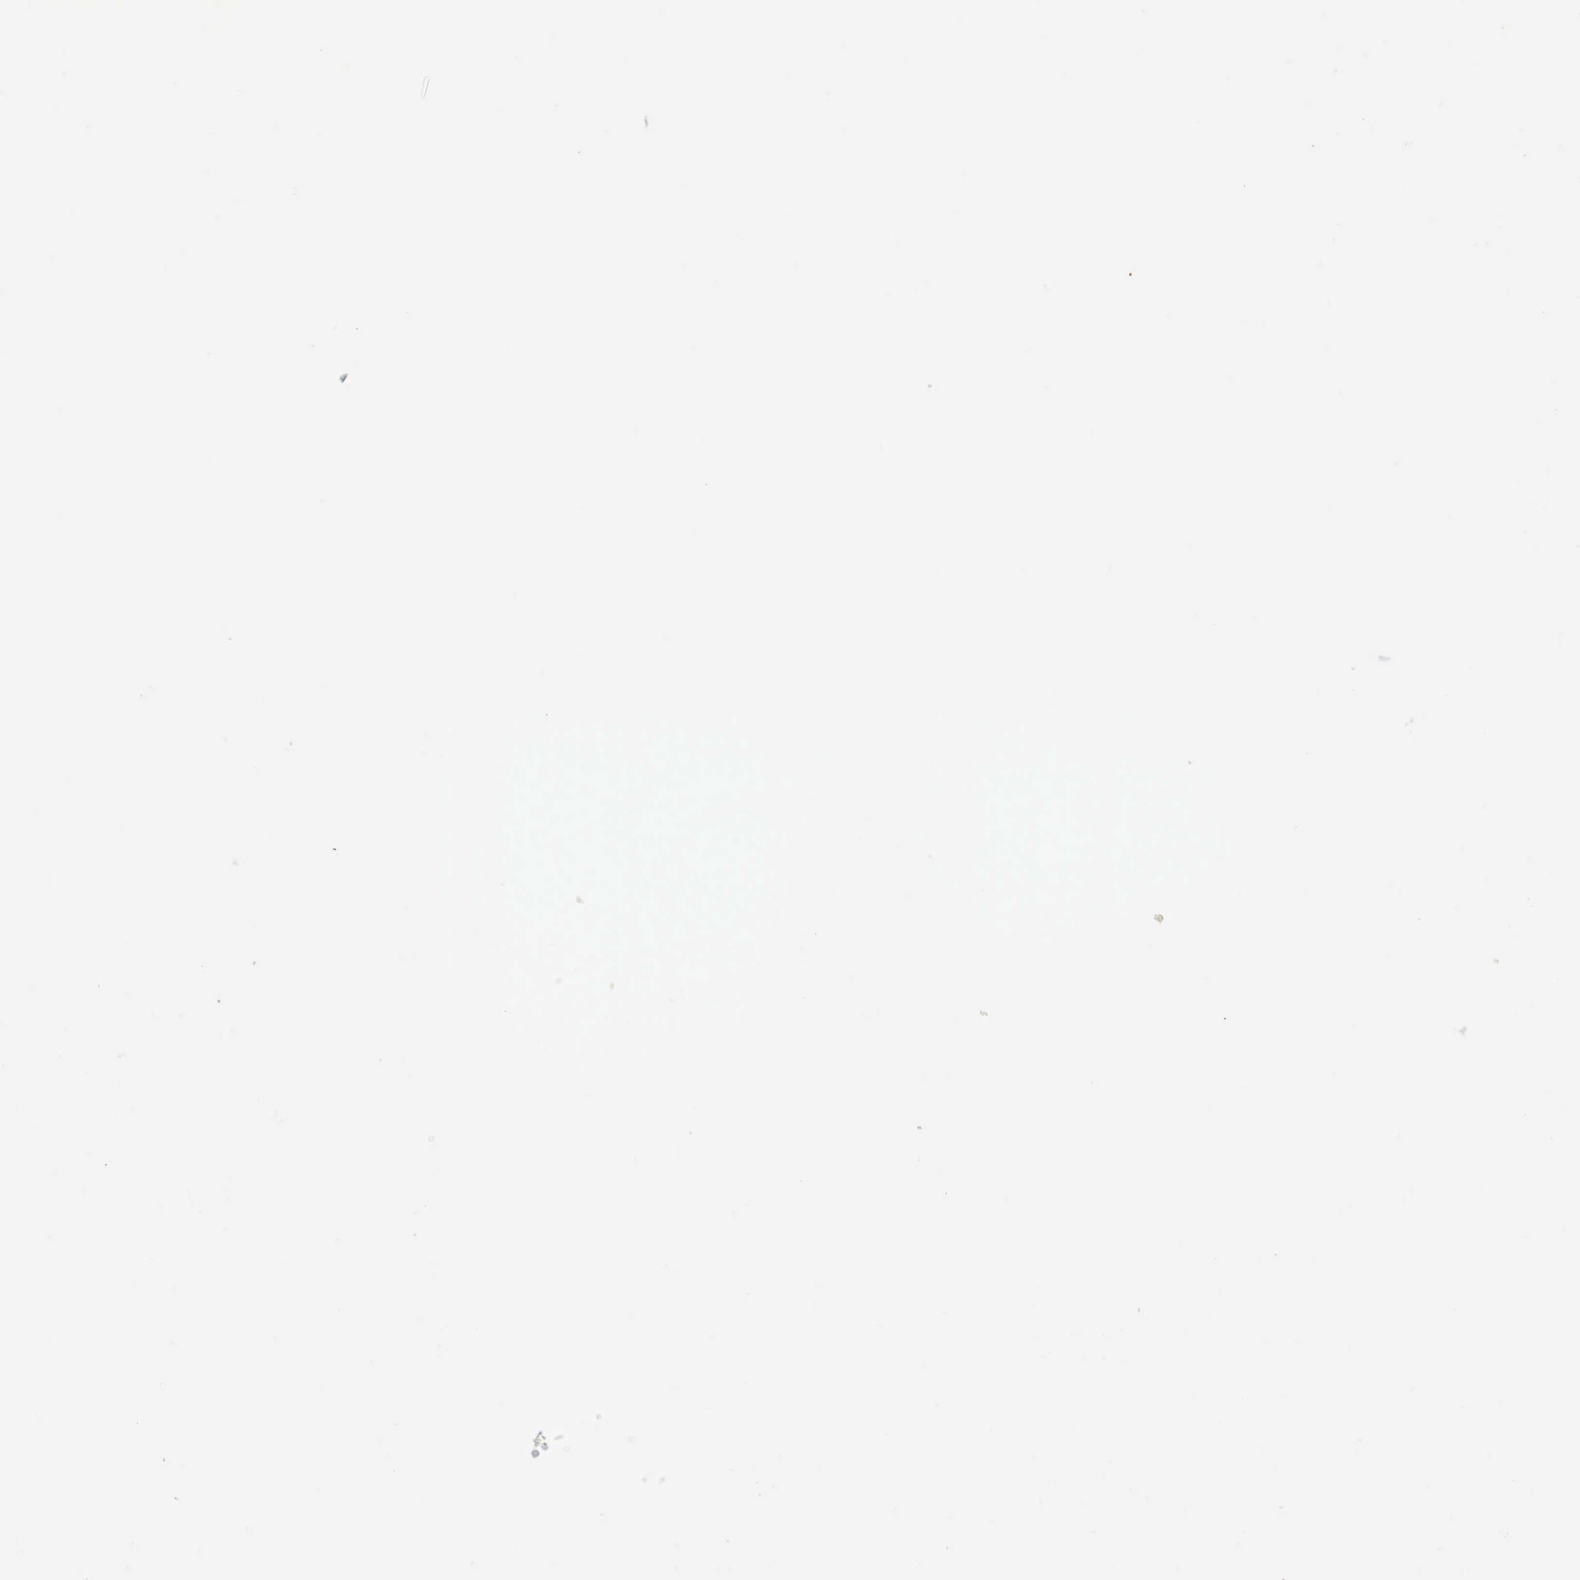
{"staining": {"intensity": "strong", "quantity": ">75%", "location": "cytoplasmic/membranous"}, "tissue": "liver cancer", "cell_type": "Tumor cells", "image_type": "cancer", "snomed": [{"axis": "morphology", "description": "Cholangiocarcinoma"}, {"axis": "topography", "description": "Liver"}], "caption": "The histopathology image shows a brown stain indicating the presence of a protein in the cytoplasmic/membranous of tumor cells in cholangiocarcinoma (liver).", "gene": "LGALS3BP", "patient": {"sex": "female", "age": 79}}